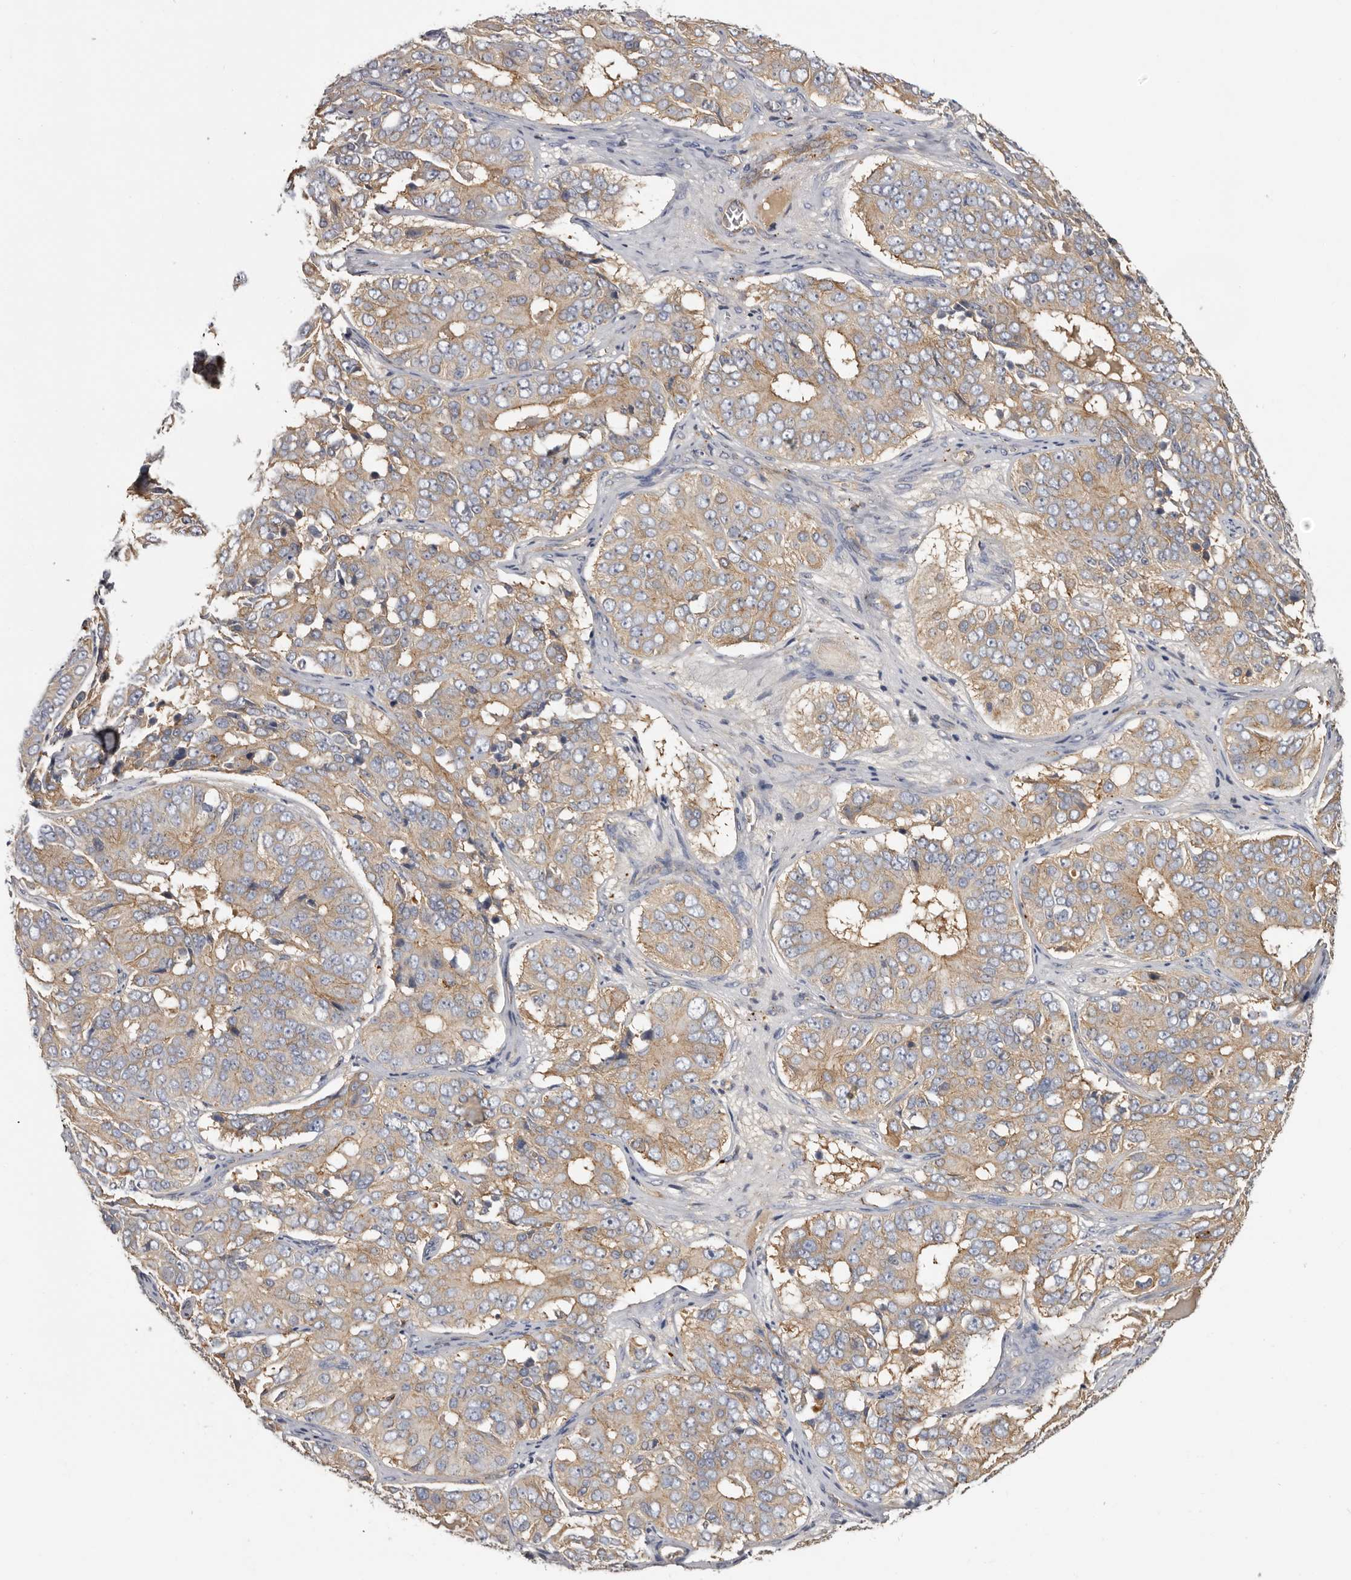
{"staining": {"intensity": "weak", "quantity": ">75%", "location": "cytoplasmic/membranous"}, "tissue": "ovarian cancer", "cell_type": "Tumor cells", "image_type": "cancer", "snomed": [{"axis": "morphology", "description": "Carcinoma, endometroid"}, {"axis": "topography", "description": "Ovary"}], "caption": "DAB (3,3'-diaminobenzidine) immunohistochemical staining of endometroid carcinoma (ovarian) reveals weak cytoplasmic/membranous protein positivity in approximately >75% of tumor cells.", "gene": "INKA2", "patient": {"sex": "female", "age": 51}}